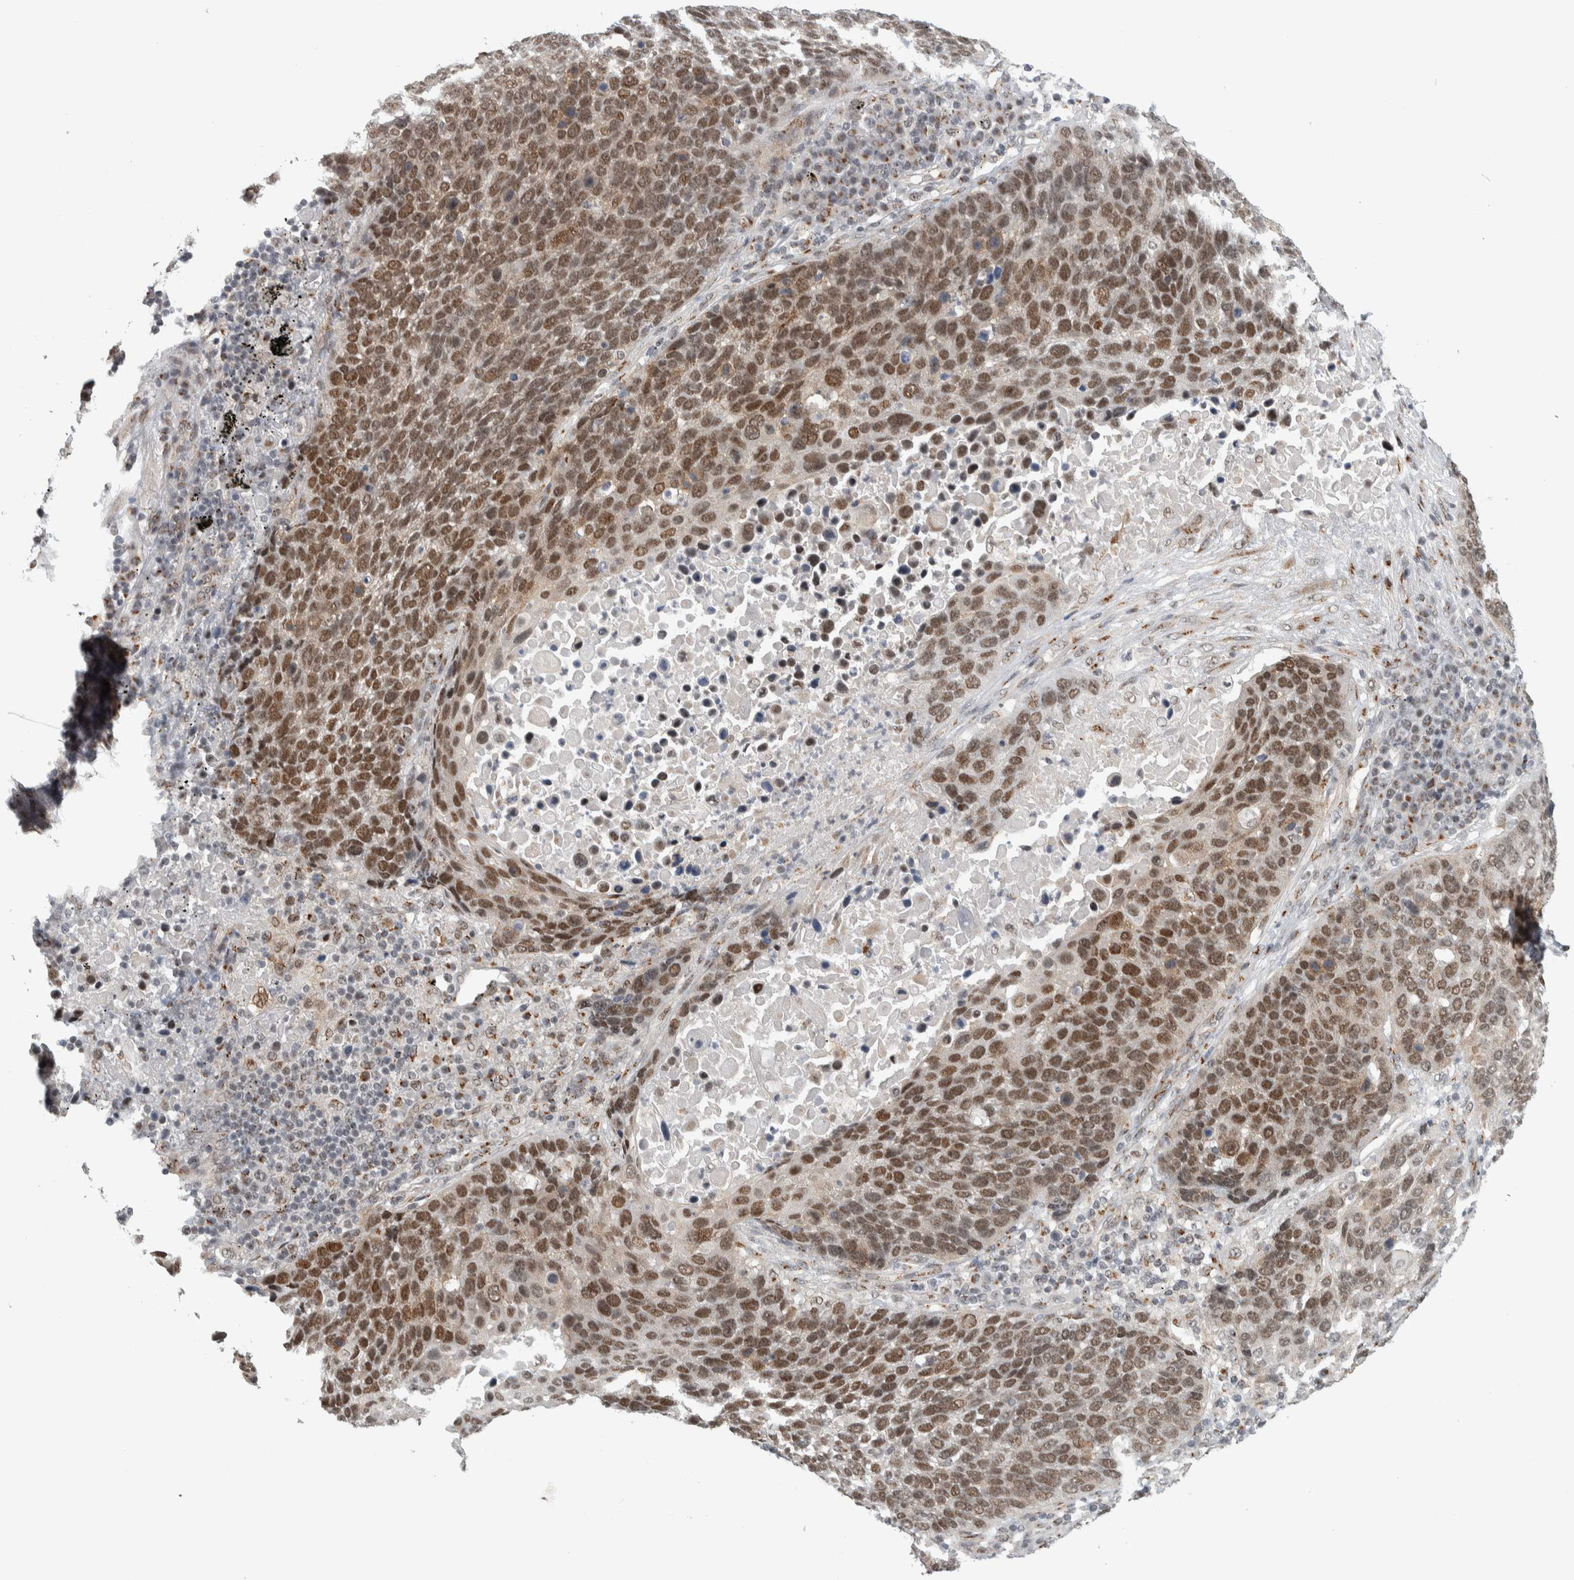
{"staining": {"intensity": "moderate", "quantity": ">75%", "location": "nuclear"}, "tissue": "lung cancer", "cell_type": "Tumor cells", "image_type": "cancer", "snomed": [{"axis": "morphology", "description": "Squamous cell carcinoma, NOS"}, {"axis": "topography", "description": "Lung"}], "caption": "Immunohistochemistry (IHC) micrograph of neoplastic tissue: human lung cancer (squamous cell carcinoma) stained using immunohistochemistry (IHC) shows medium levels of moderate protein expression localized specifically in the nuclear of tumor cells, appearing as a nuclear brown color.", "gene": "ZMYND8", "patient": {"sex": "male", "age": 66}}